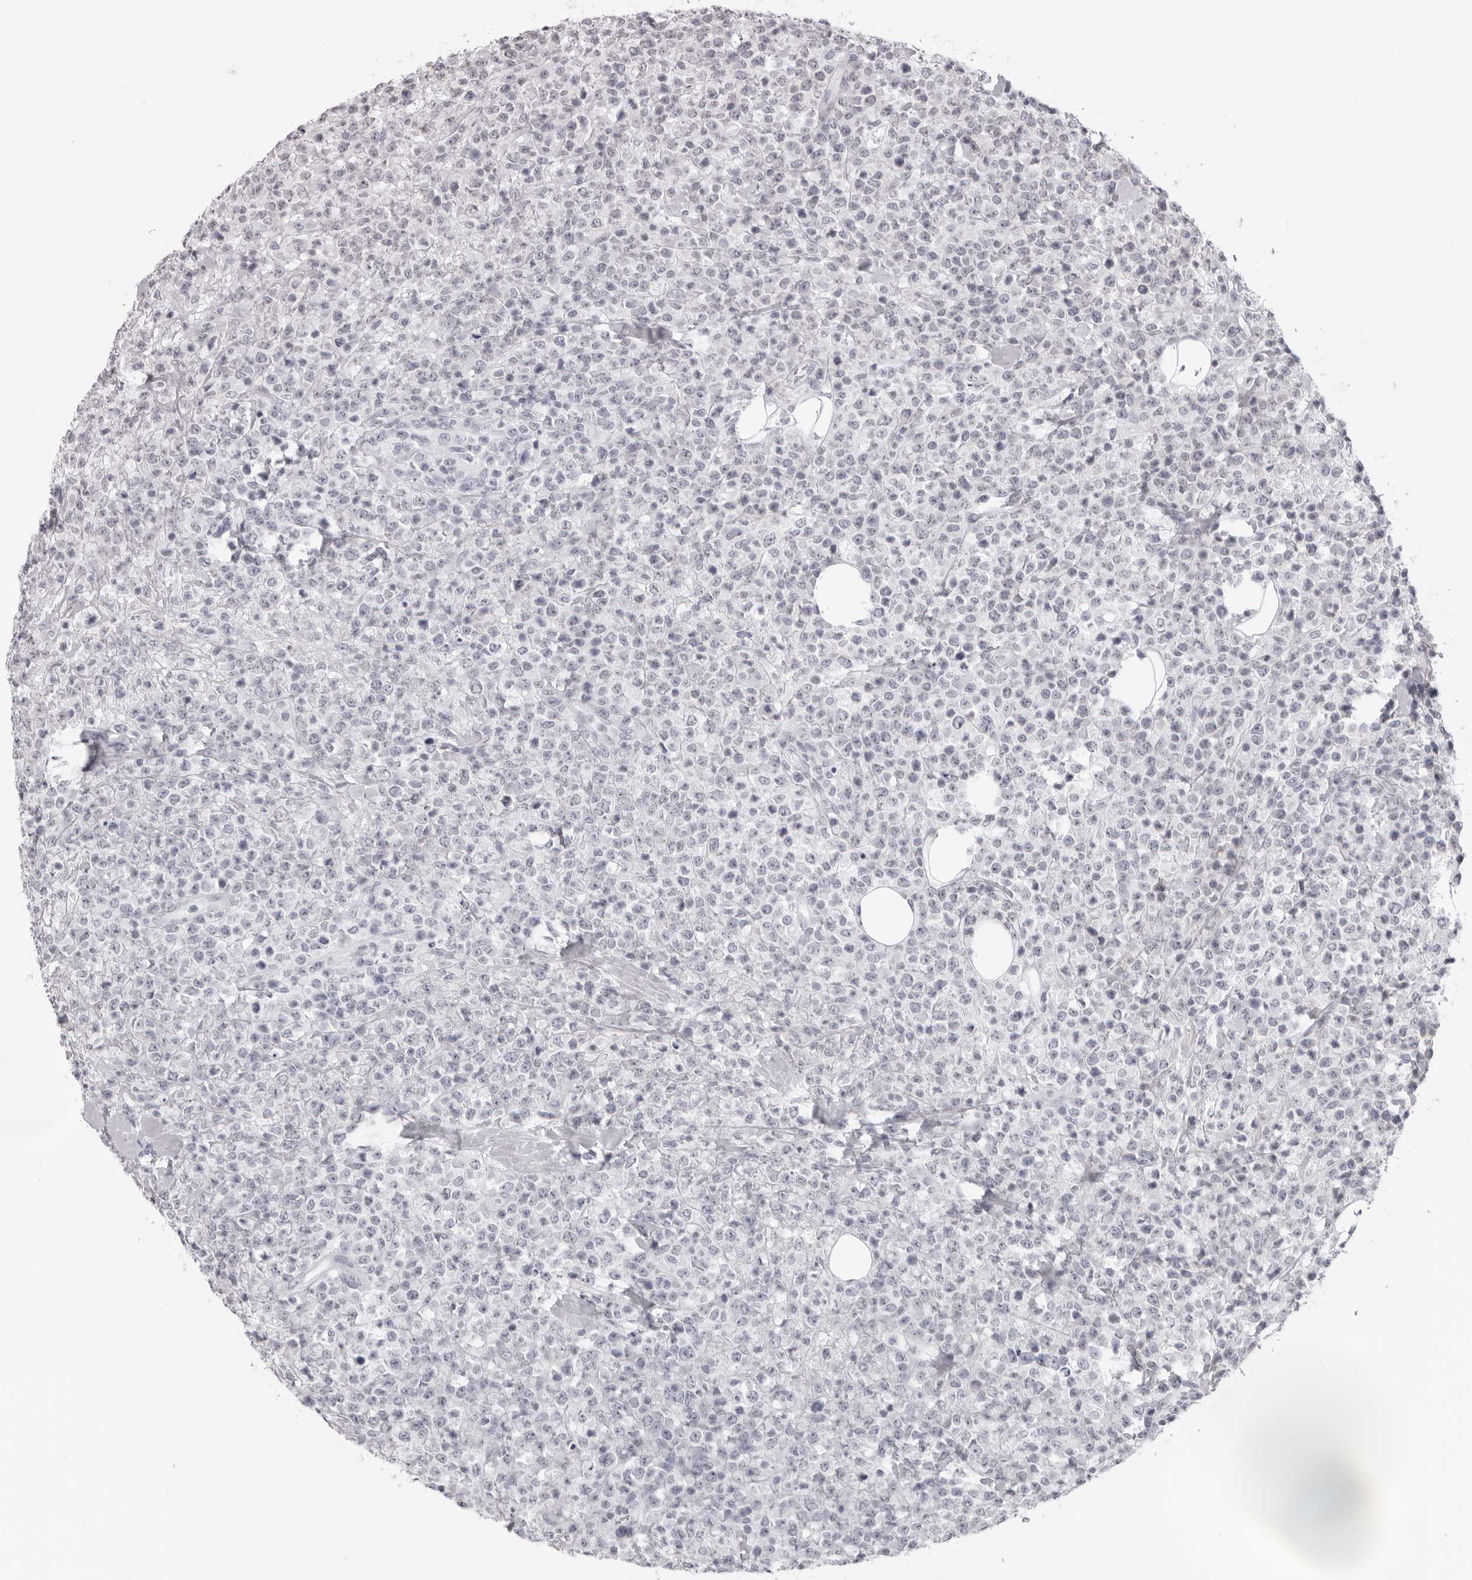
{"staining": {"intensity": "negative", "quantity": "none", "location": "none"}, "tissue": "lymphoma", "cell_type": "Tumor cells", "image_type": "cancer", "snomed": [{"axis": "morphology", "description": "Malignant lymphoma, non-Hodgkin's type, High grade"}, {"axis": "topography", "description": "Colon"}], "caption": "This micrograph is of malignant lymphoma, non-Hodgkin's type (high-grade) stained with immunohistochemistry to label a protein in brown with the nuclei are counter-stained blue. There is no expression in tumor cells.", "gene": "DNALI1", "patient": {"sex": "female", "age": 53}}